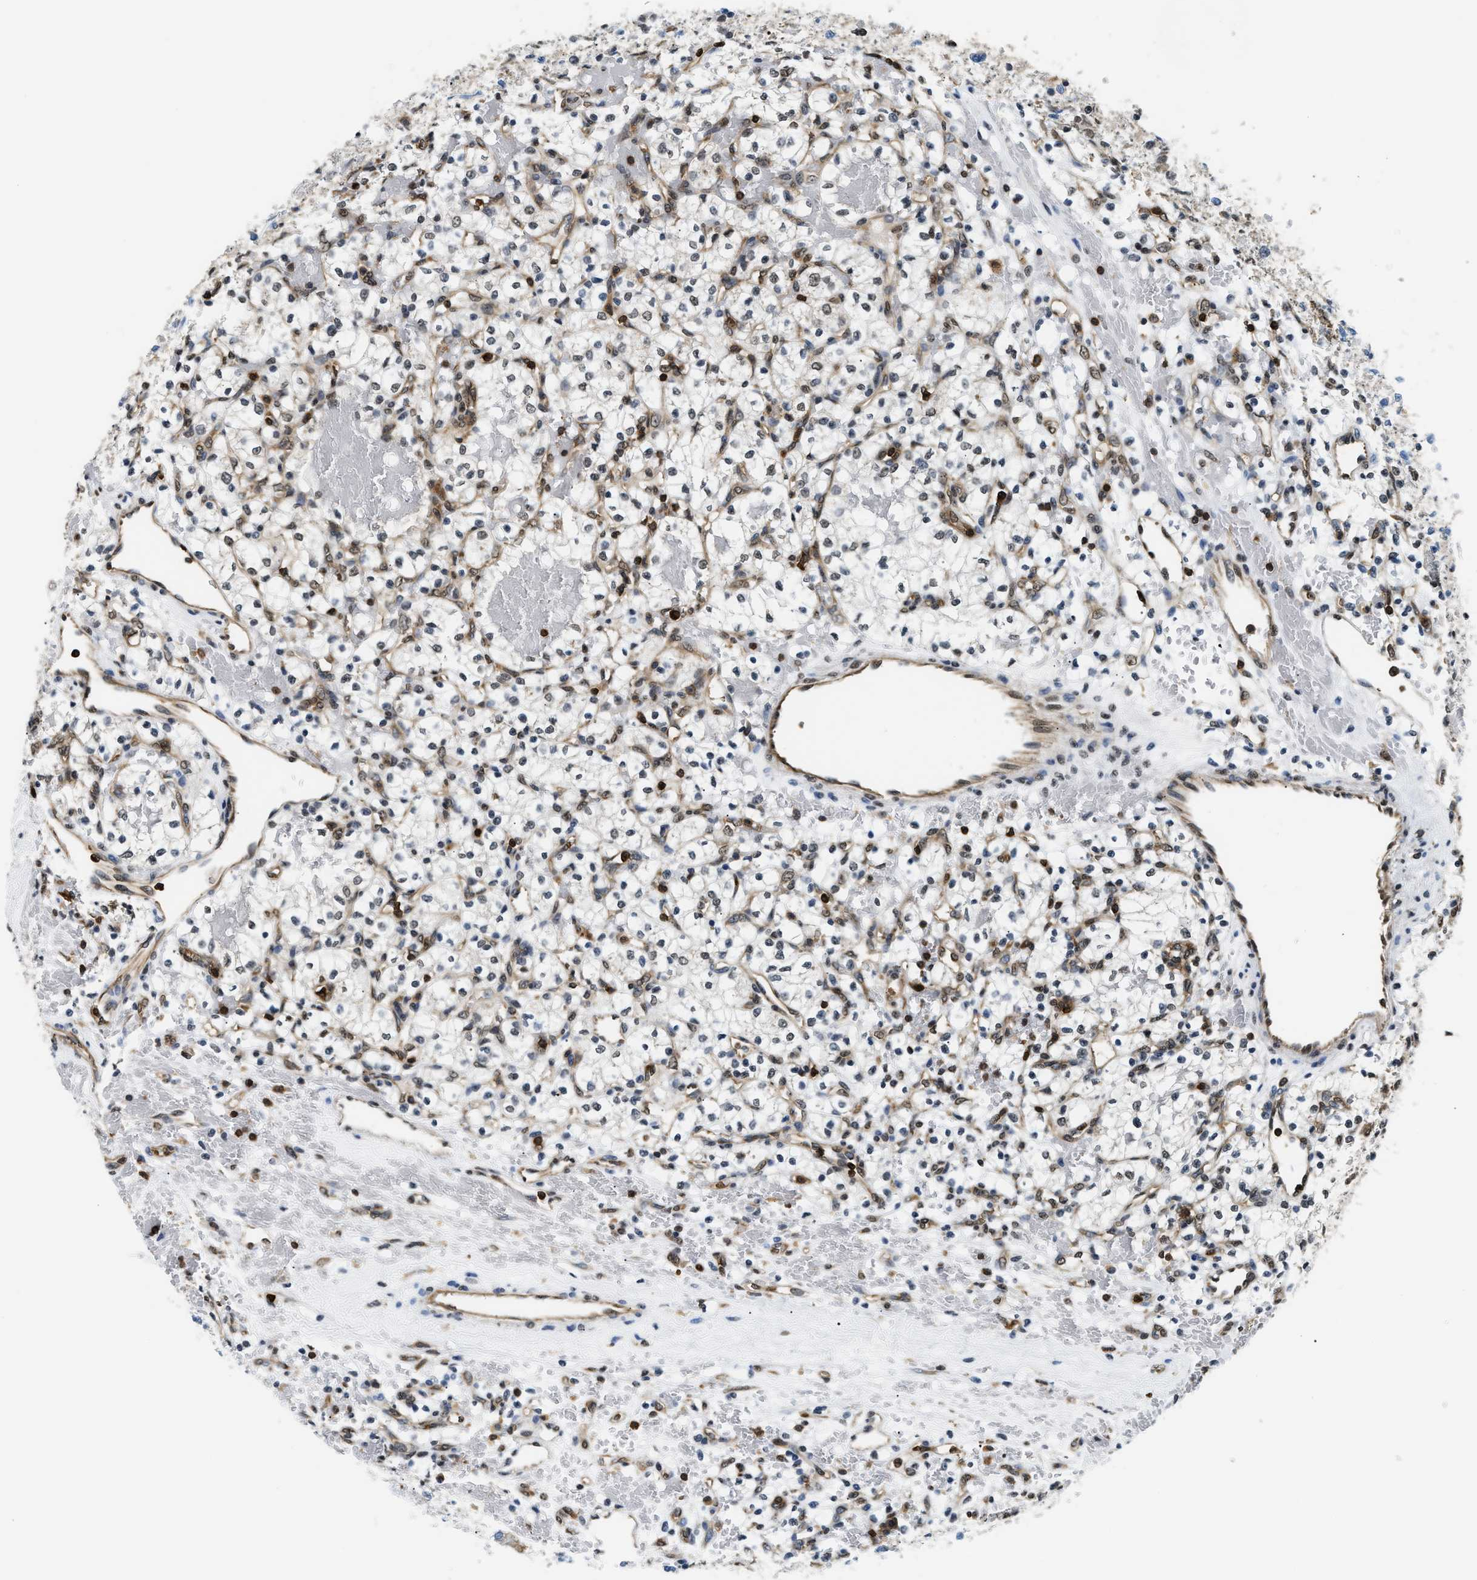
{"staining": {"intensity": "weak", "quantity": "25%-75%", "location": "nuclear"}, "tissue": "renal cancer", "cell_type": "Tumor cells", "image_type": "cancer", "snomed": [{"axis": "morphology", "description": "Adenocarcinoma, NOS"}, {"axis": "topography", "description": "Kidney"}], "caption": "IHC image of neoplastic tissue: human renal cancer (adenocarcinoma) stained using IHC reveals low levels of weak protein expression localized specifically in the nuclear of tumor cells, appearing as a nuclear brown color.", "gene": "STK10", "patient": {"sex": "female", "age": 60}}